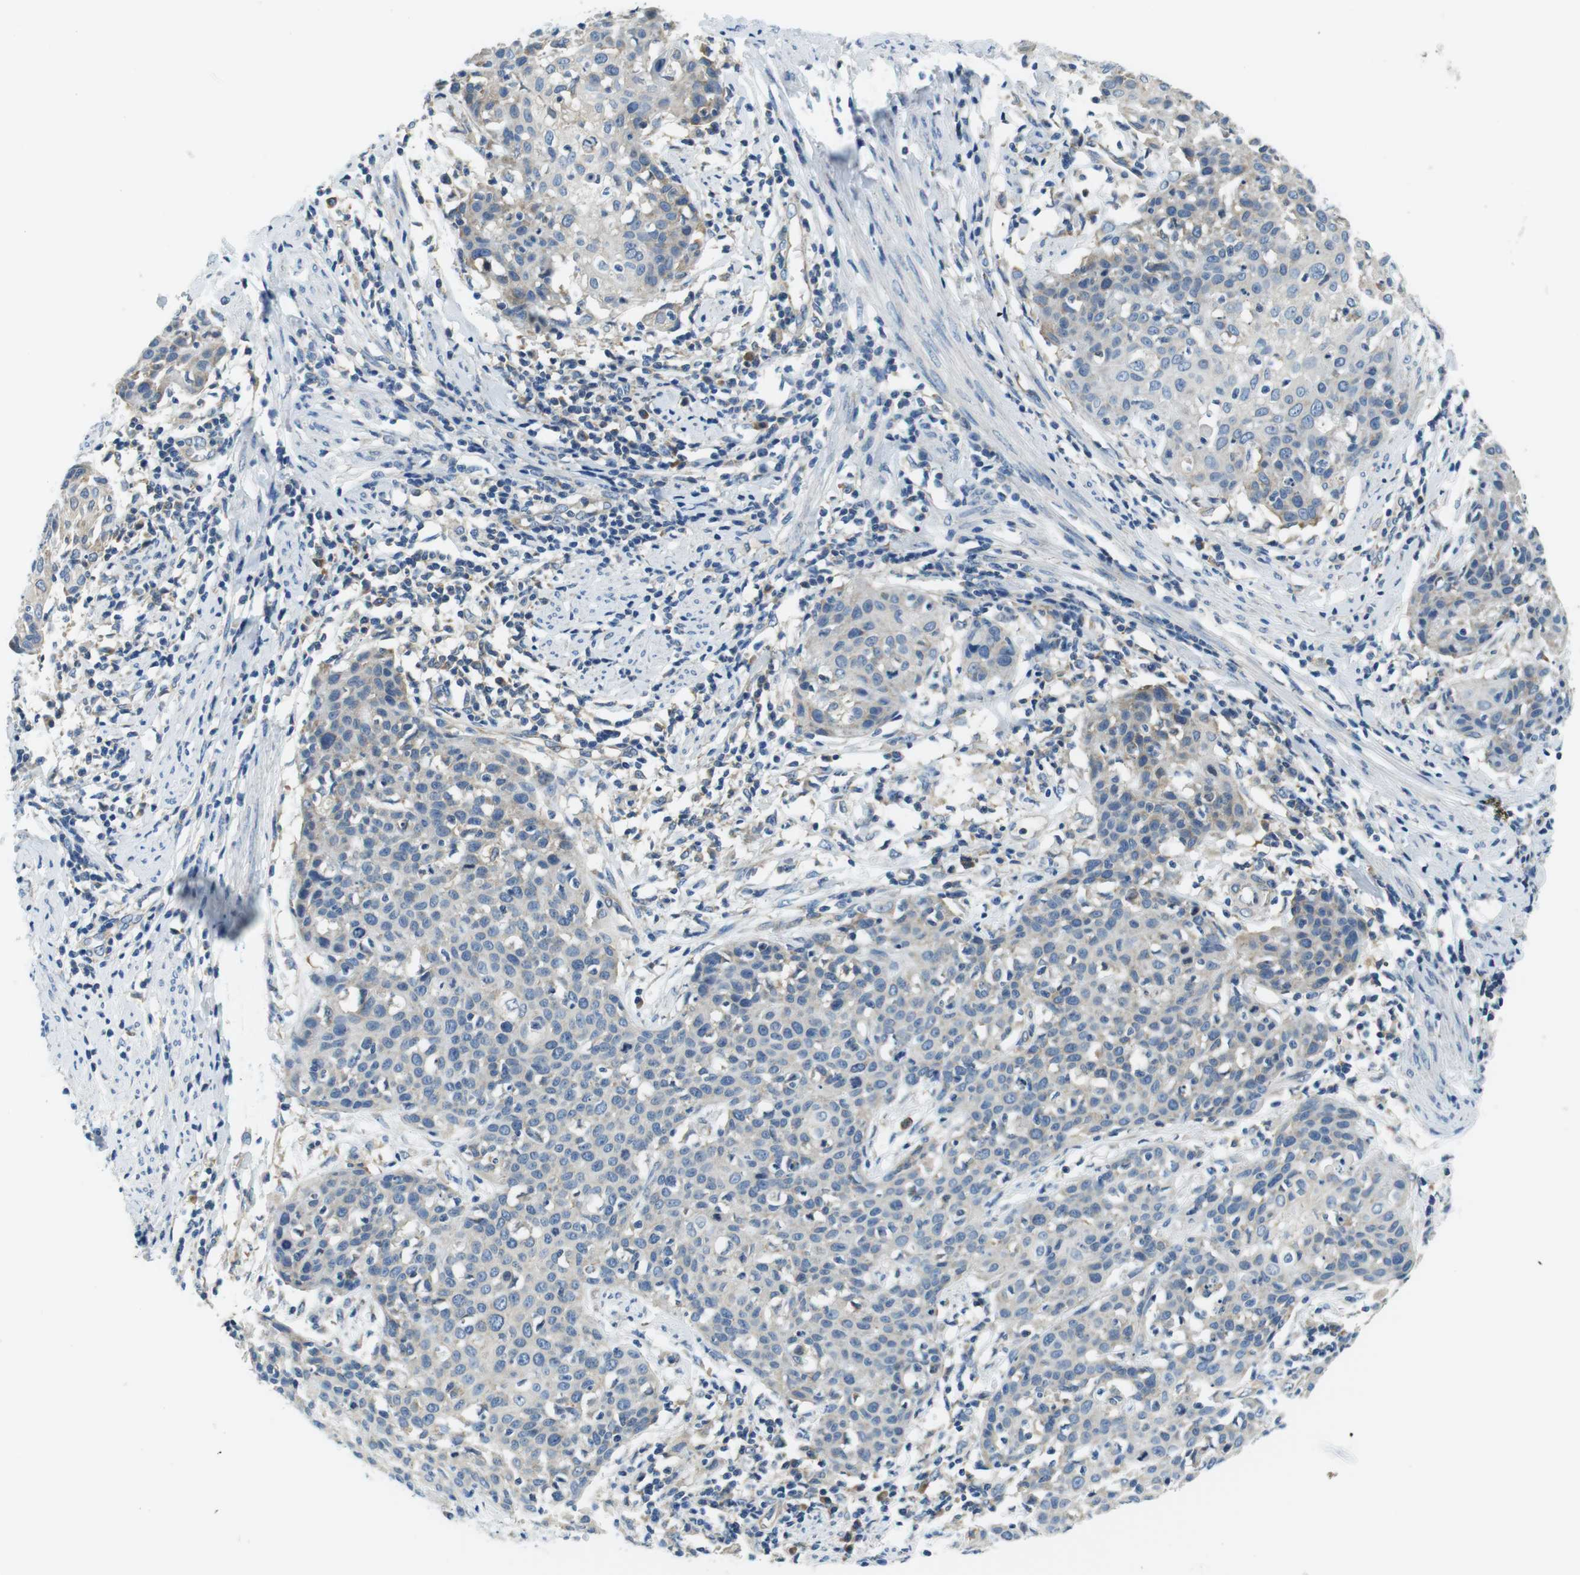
{"staining": {"intensity": "weak", "quantity": "25%-75%", "location": "cytoplasmic/membranous"}, "tissue": "cervical cancer", "cell_type": "Tumor cells", "image_type": "cancer", "snomed": [{"axis": "morphology", "description": "Squamous cell carcinoma, NOS"}, {"axis": "topography", "description": "Cervix"}], "caption": "Brown immunohistochemical staining in human cervical squamous cell carcinoma shows weak cytoplasmic/membranous positivity in approximately 25%-75% of tumor cells.", "gene": "EIF2B5", "patient": {"sex": "female", "age": 38}}